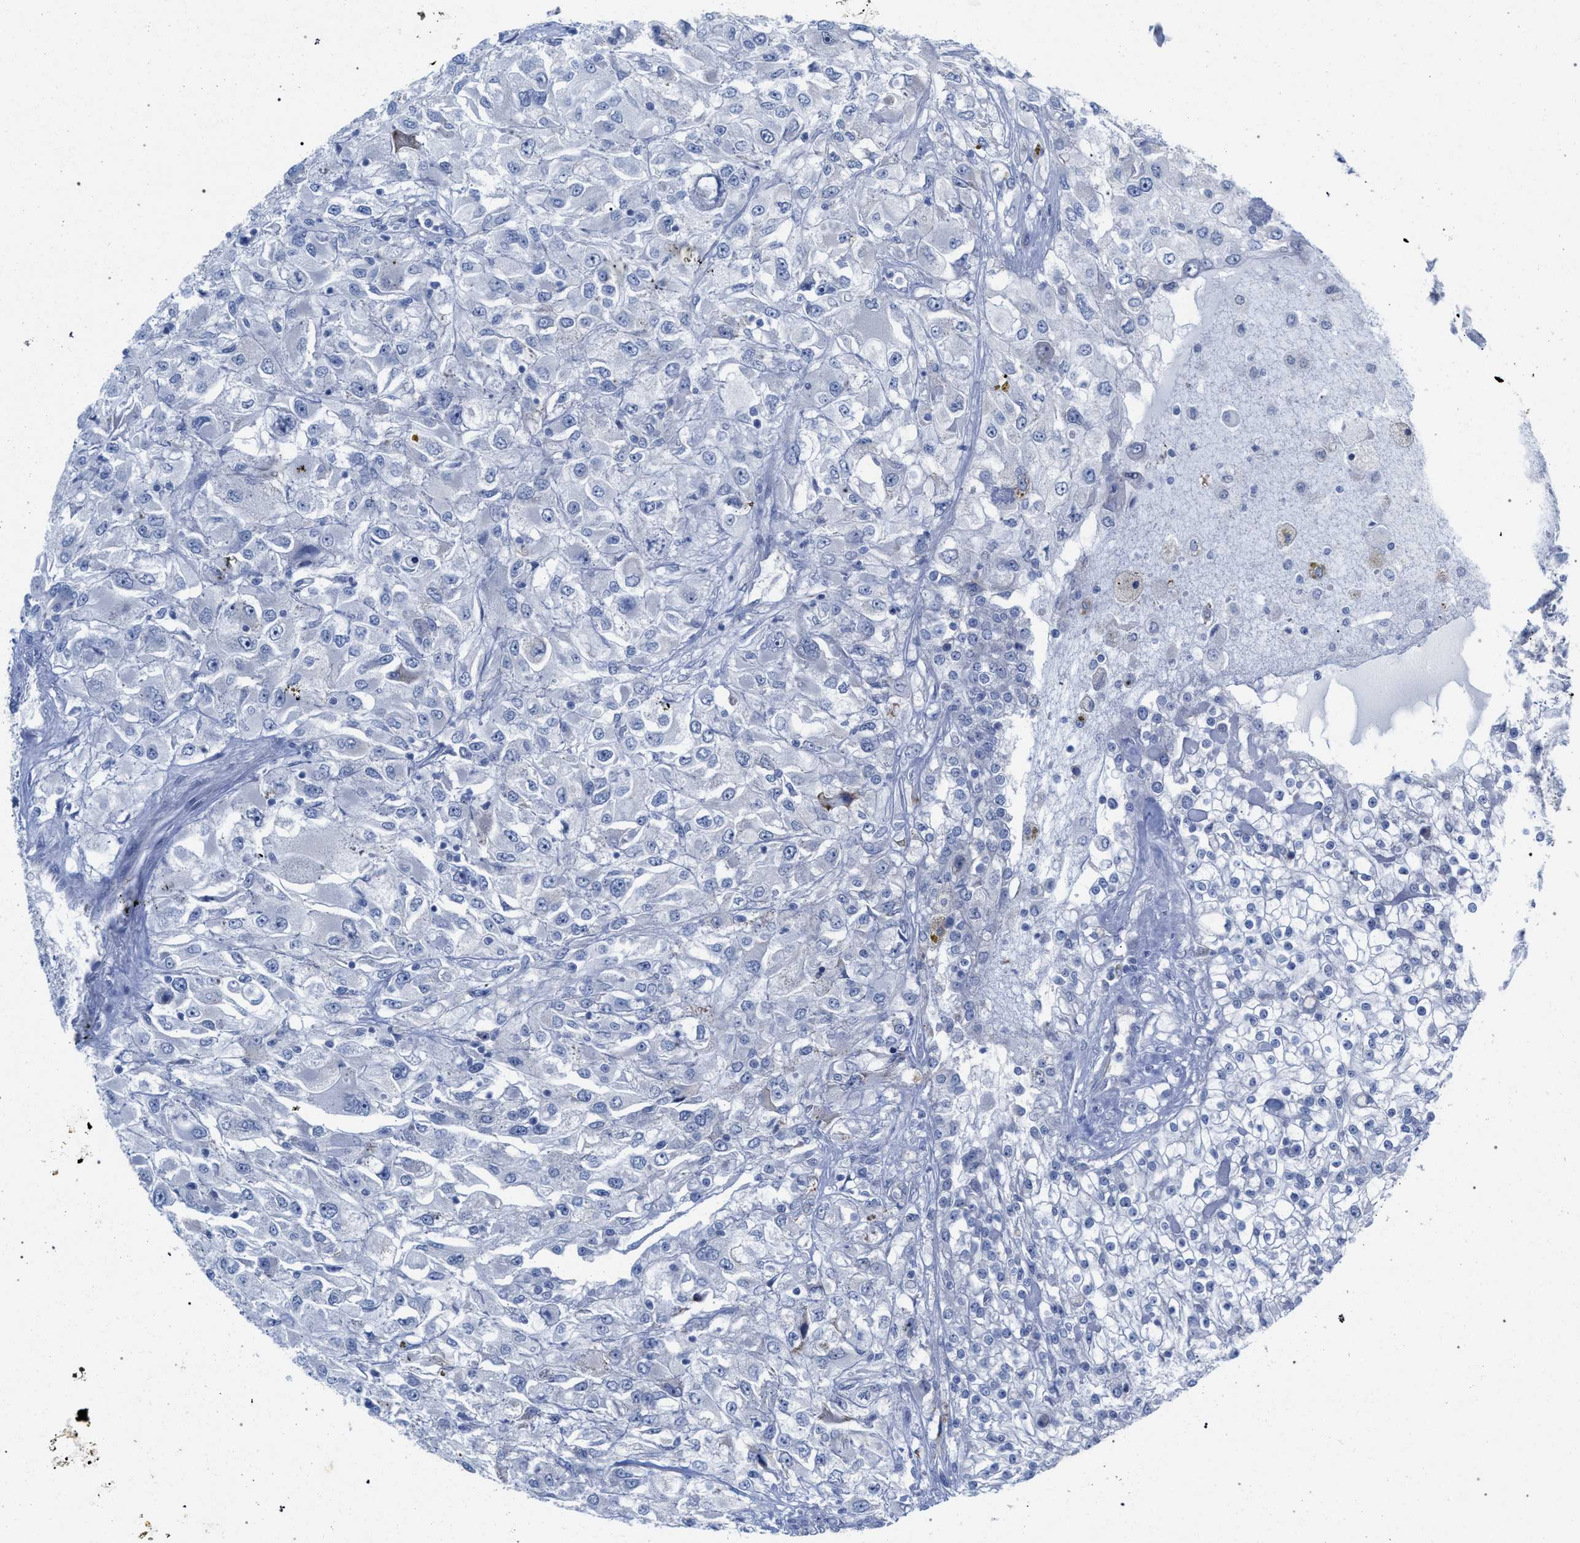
{"staining": {"intensity": "negative", "quantity": "none", "location": "none"}, "tissue": "renal cancer", "cell_type": "Tumor cells", "image_type": "cancer", "snomed": [{"axis": "morphology", "description": "Adenocarcinoma, NOS"}, {"axis": "topography", "description": "Kidney"}], "caption": "A photomicrograph of adenocarcinoma (renal) stained for a protein displays no brown staining in tumor cells.", "gene": "FHOD3", "patient": {"sex": "female", "age": 52}}